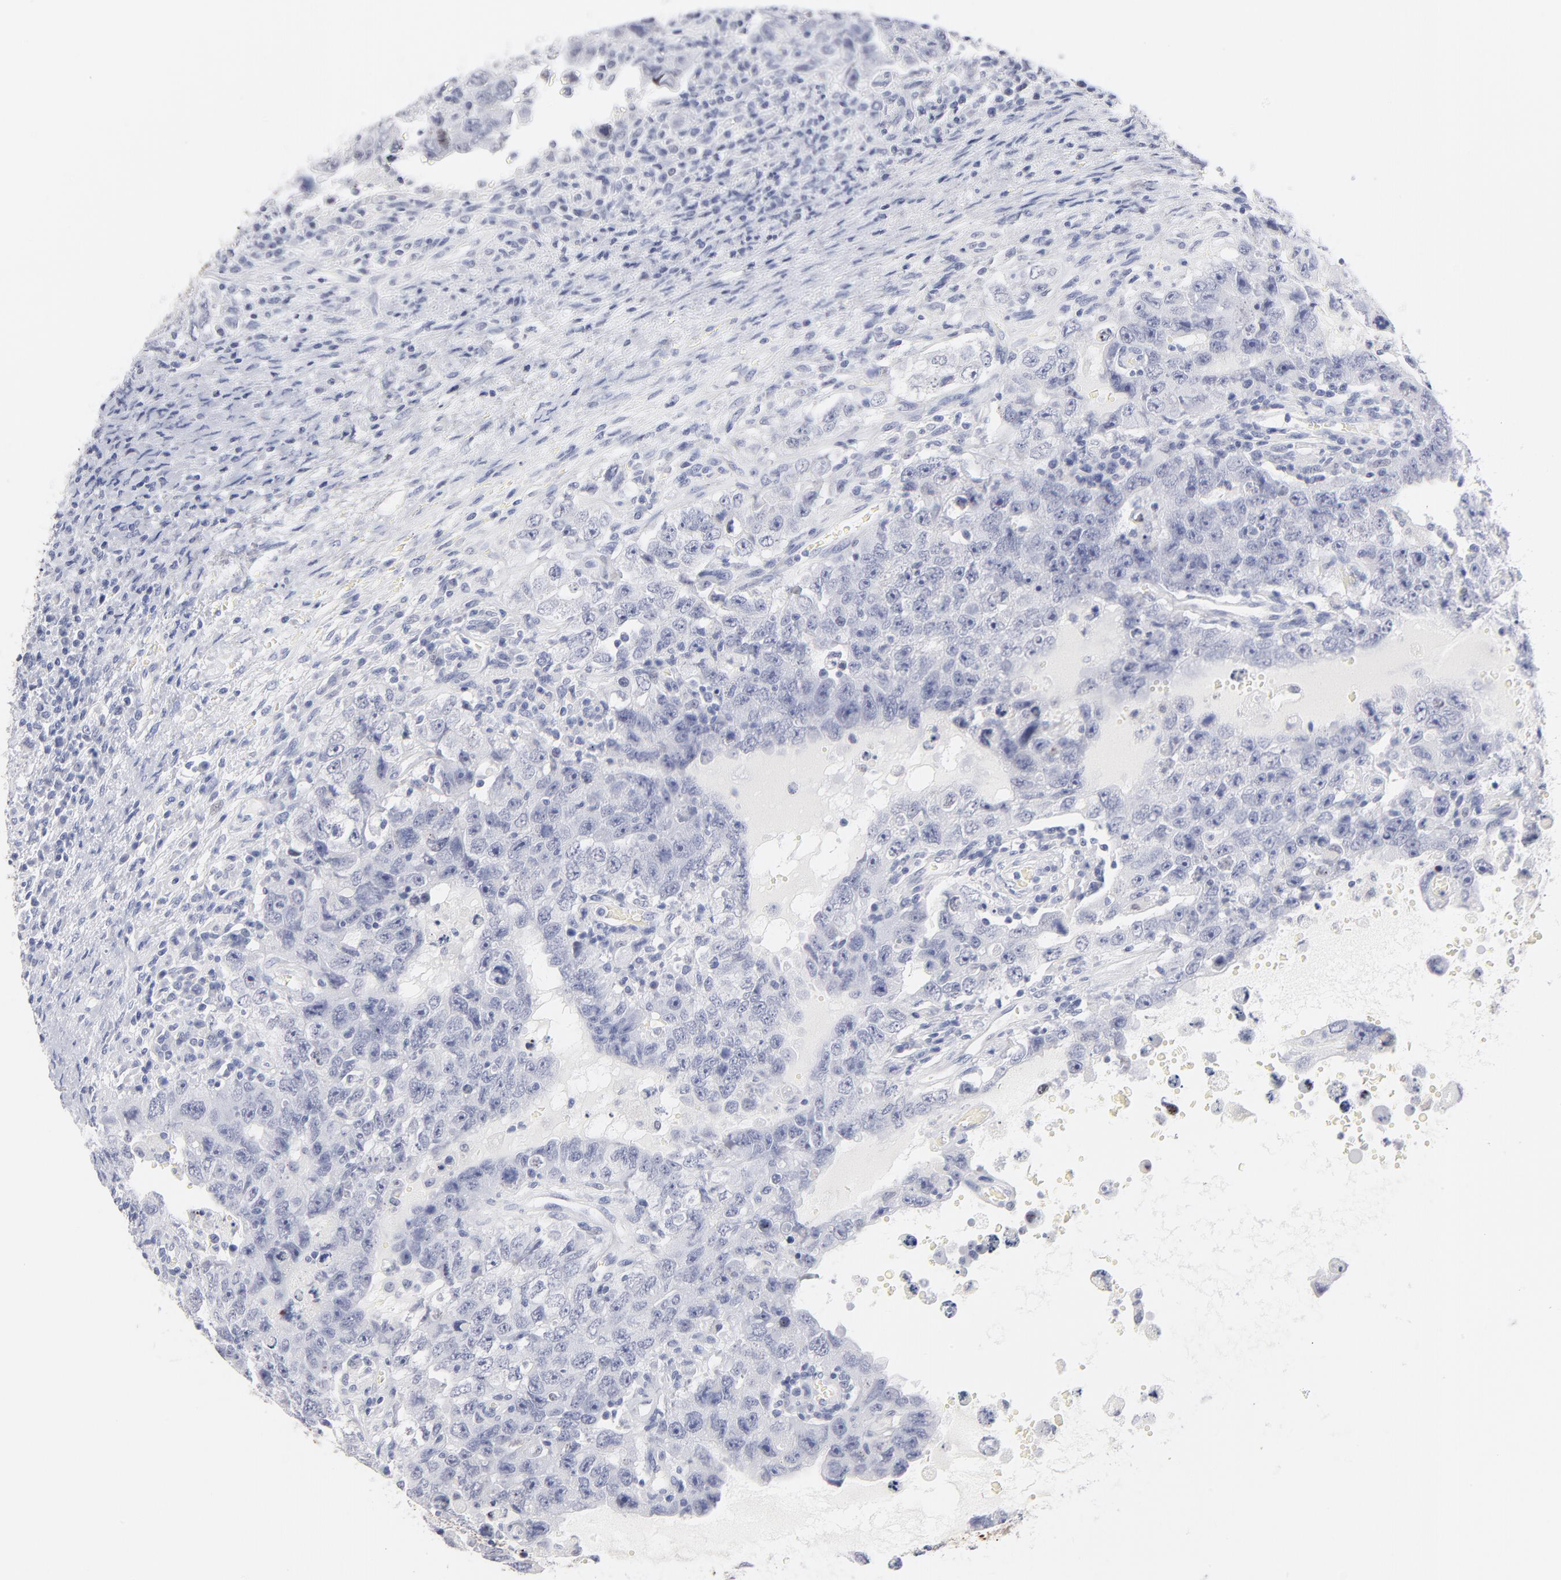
{"staining": {"intensity": "negative", "quantity": "none", "location": "none"}, "tissue": "testis cancer", "cell_type": "Tumor cells", "image_type": "cancer", "snomed": [{"axis": "morphology", "description": "Carcinoma, Embryonal, NOS"}, {"axis": "topography", "description": "Testis"}], "caption": "Protein analysis of embryonal carcinoma (testis) reveals no significant expression in tumor cells.", "gene": "KHNYN", "patient": {"sex": "male", "age": 26}}